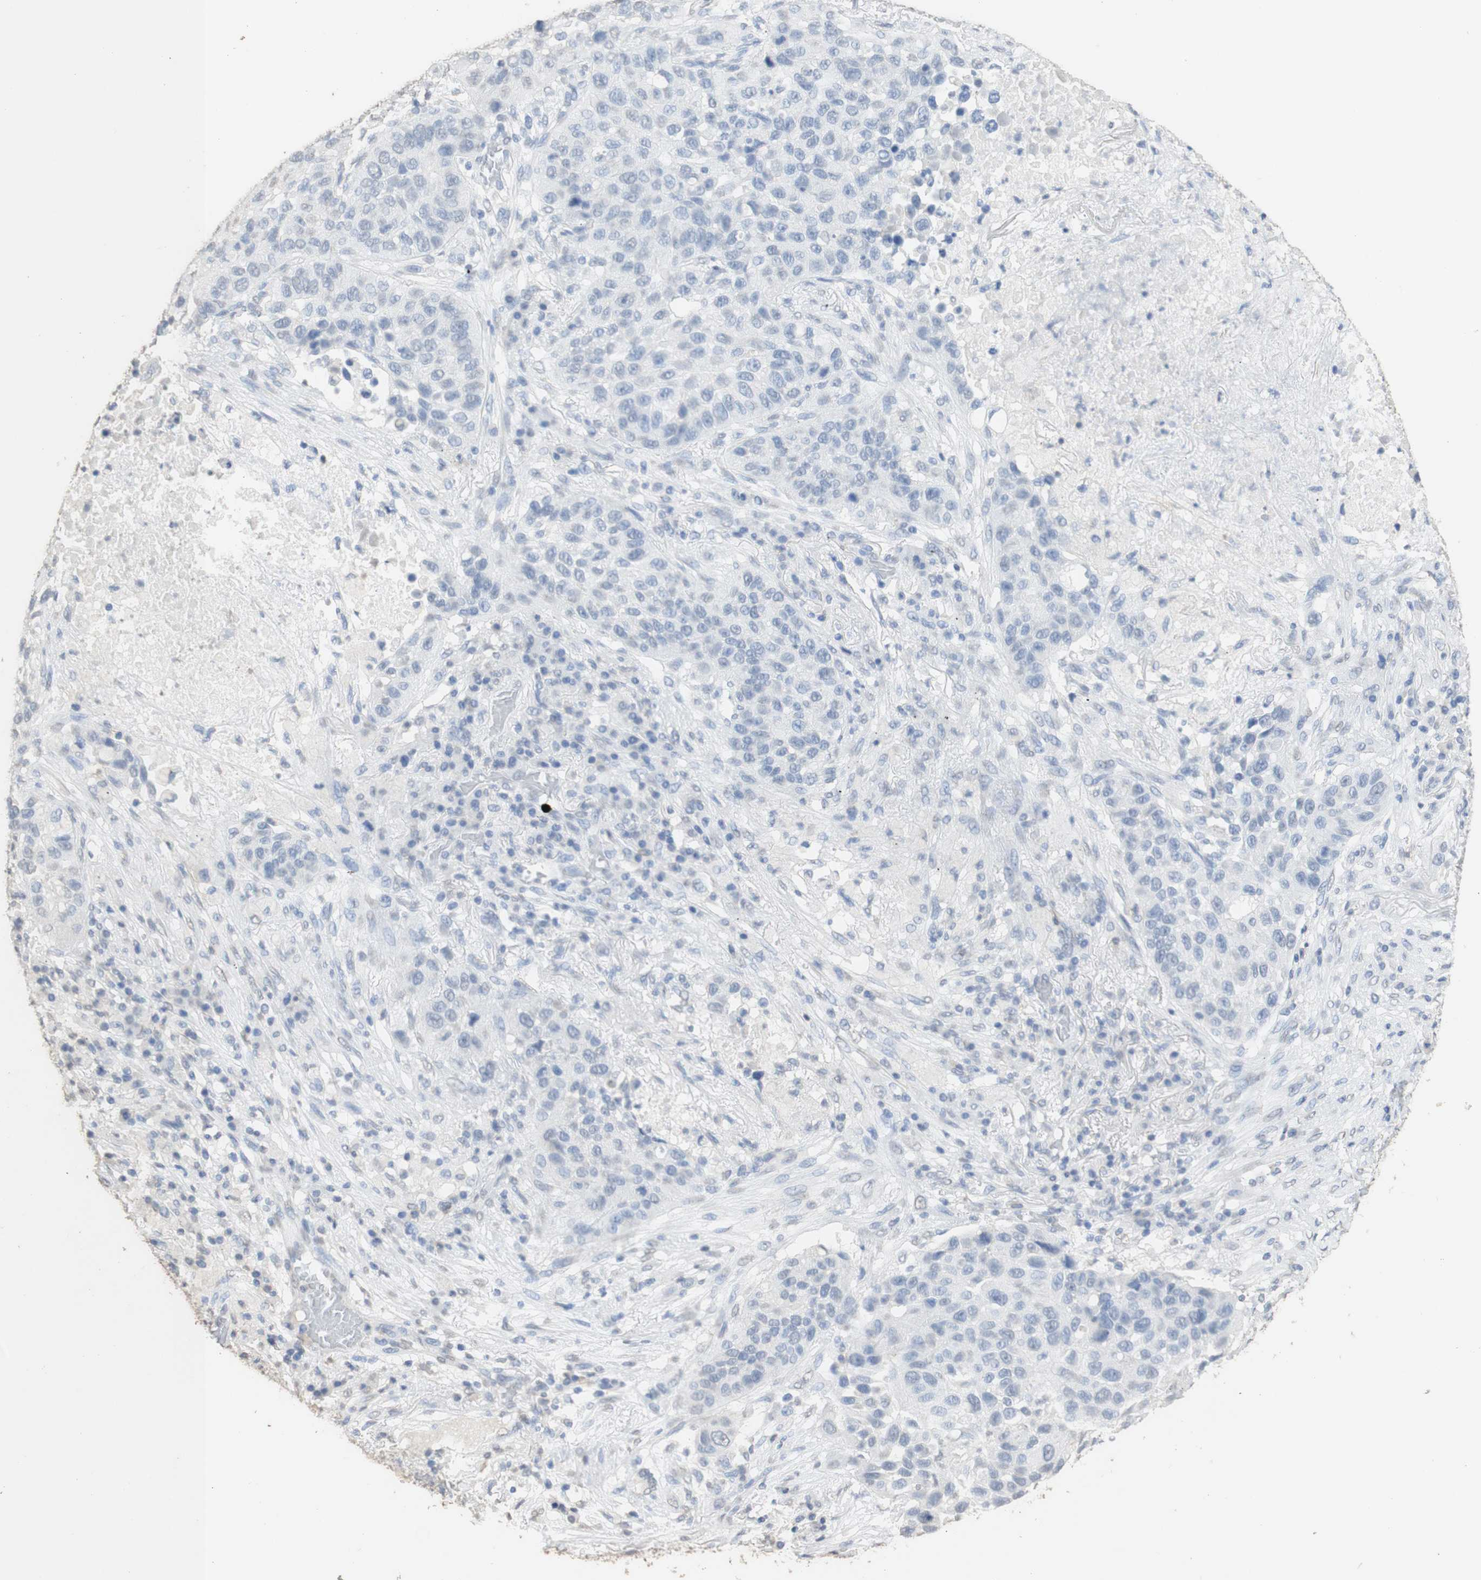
{"staining": {"intensity": "negative", "quantity": "none", "location": "none"}, "tissue": "lung cancer", "cell_type": "Tumor cells", "image_type": "cancer", "snomed": [{"axis": "morphology", "description": "Squamous cell carcinoma, NOS"}, {"axis": "topography", "description": "Lung"}], "caption": "The micrograph reveals no significant staining in tumor cells of lung cancer (squamous cell carcinoma).", "gene": "L1CAM", "patient": {"sex": "male", "age": 57}}